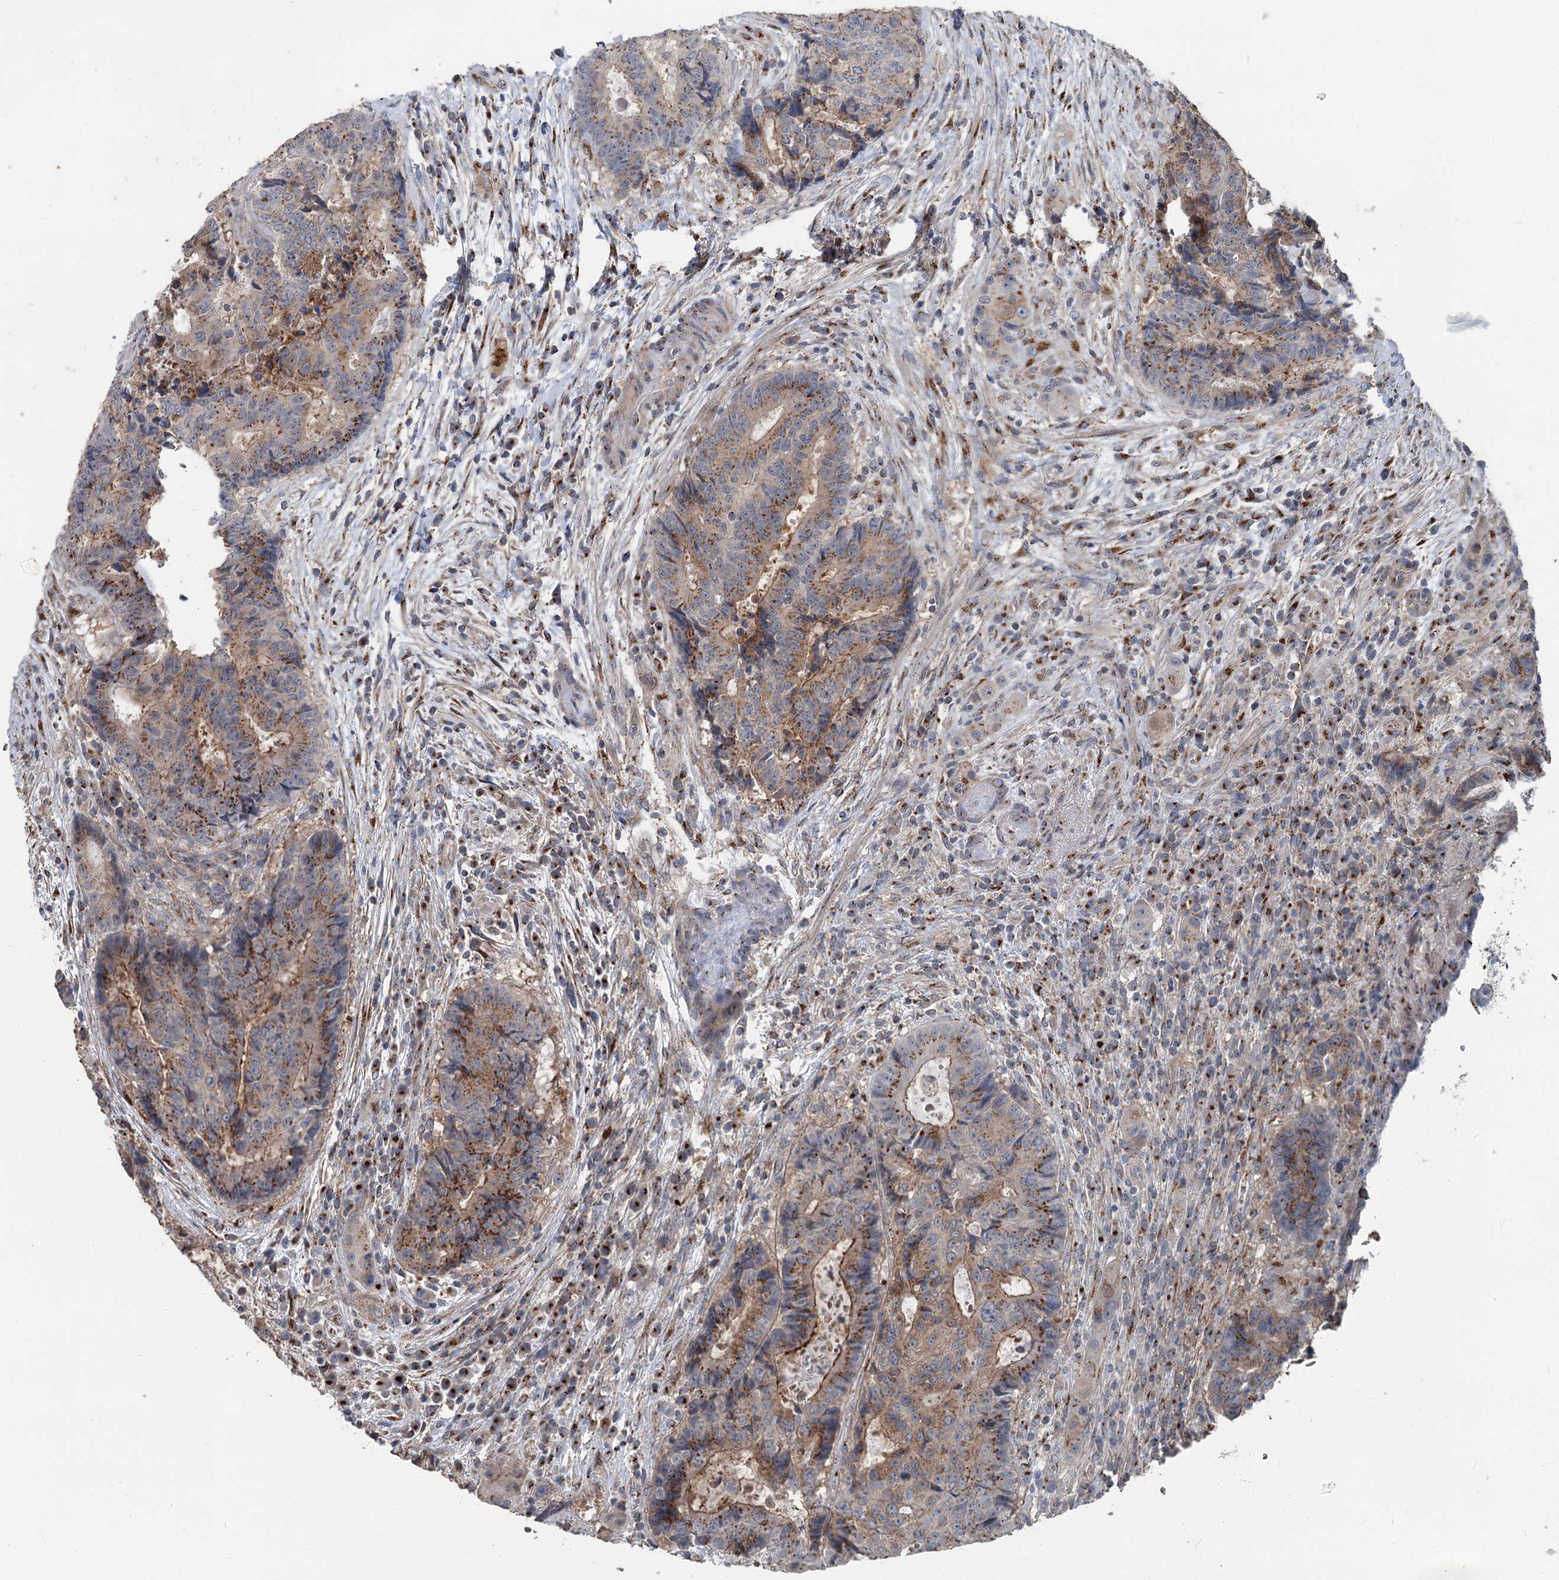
{"staining": {"intensity": "moderate", "quantity": ">75%", "location": "cytoplasmic/membranous"}, "tissue": "colorectal cancer", "cell_type": "Tumor cells", "image_type": "cancer", "snomed": [{"axis": "morphology", "description": "Adenocarcinoma, NOS"}, {"axis": "topography", "description": "Rectum"}], "caption": "A high-resolution image shows immunohistochemistry (IHC) staining of colorectal cancer, which demonstrates moderate cytoplasmic/membranous expression in approximately >75% of tumor cells.", "gene": "ITIH5", "patient": {"sex": "male", "age": 69}}